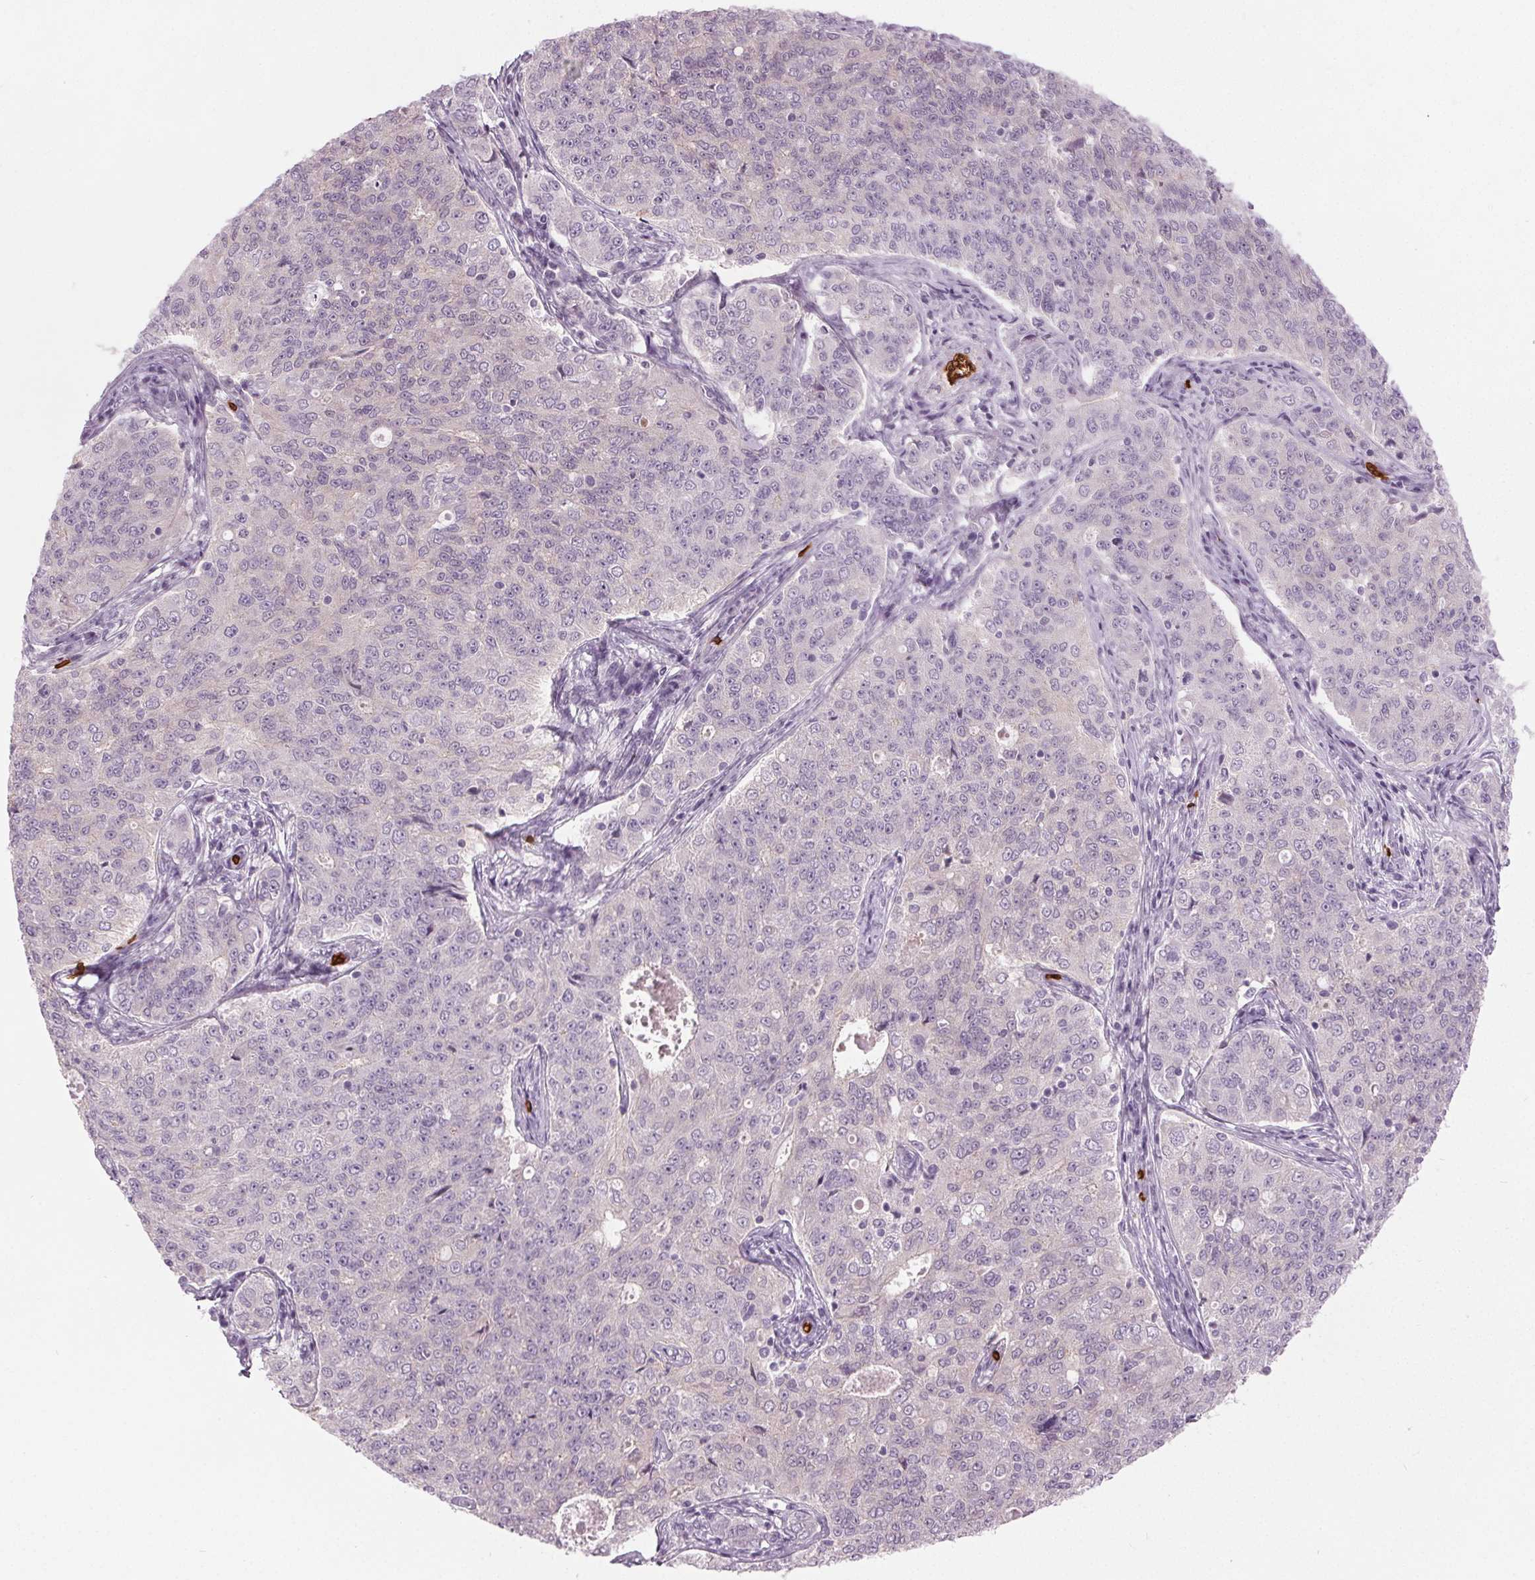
{"staining": {"intensity": "negative", "quantity": "none", "location": "none"}, "tissue": "endometrial cancer", "cell_type": "Tumor cells", "image_type": "cancer", "snomed": [{"axis": "morphology", "description": "Adenocarcinoma, NOS"}, {"axis": "topography", "description": "Endometrium"}], "caption": "Immunohistochemistry of endometrial adenocarcinoma exhibits no positivity in tumor cells.", "gene": "SLC4A1", "patient": {"sex": "female", "age": 43}}